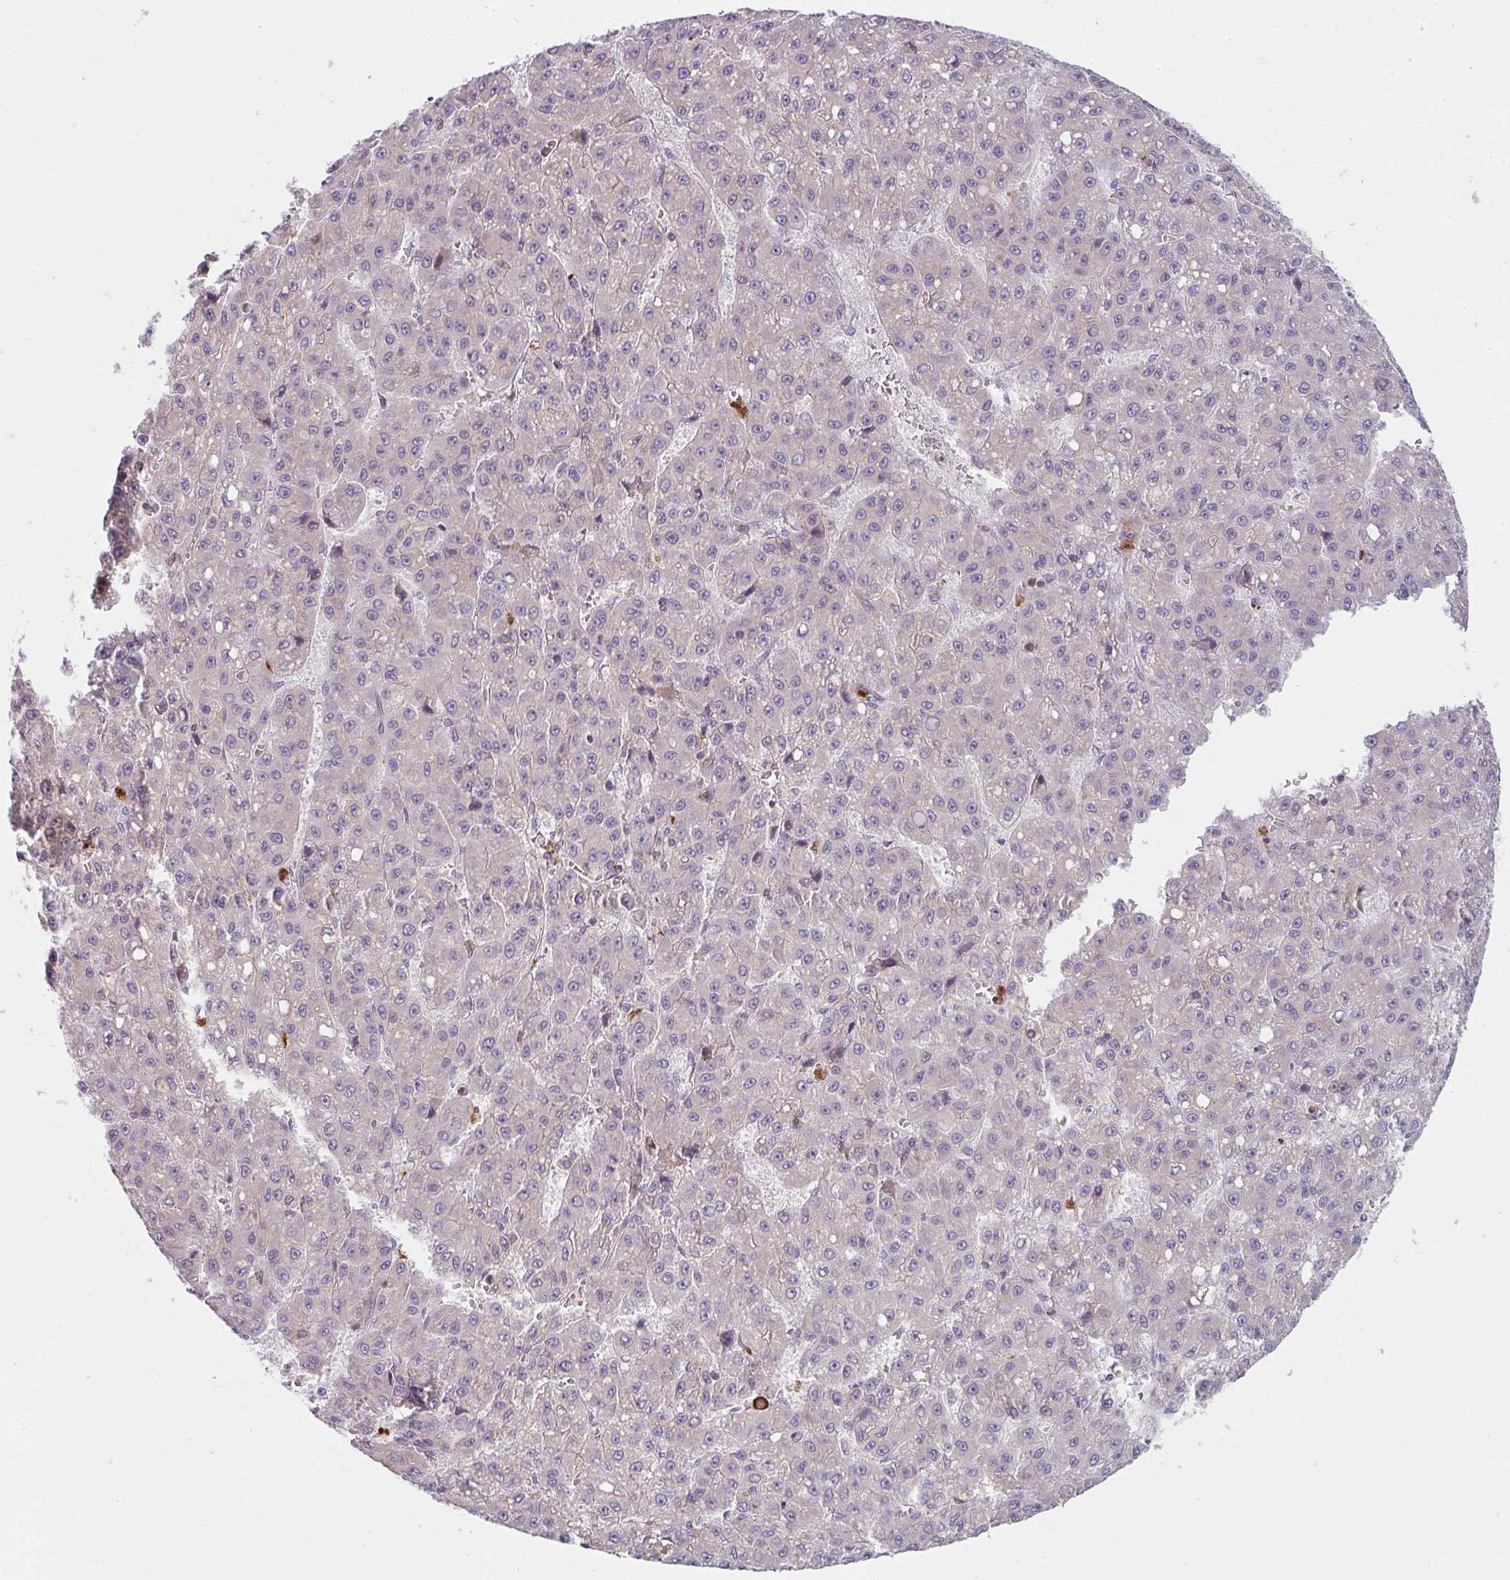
{"staining": {"intensity": "negative", "quantity": "none", "location": "none"}, "tissue": "liver cancer", "cell_type": "Tumor cells", "image_type": "cancer", "snomed": [{"axis": "morphology", "description": "Carcinoma, Hepatocellular, NOS"}, {"axis": "topography", "description": "Liver"}], "caption": "Immunohistochemistry photomicrograph of hepatocellular carcinoma (liver) stained for a protein (brown), which reveals no expression in tumor cells. The staining was performed using DAB to visualize the protein expression in brown, while the nuclei were stained in blue with hematoxylin (Magnification: 20x).", "gene": "CSF3R", "patient": {"sex": "male", "age": 70}}